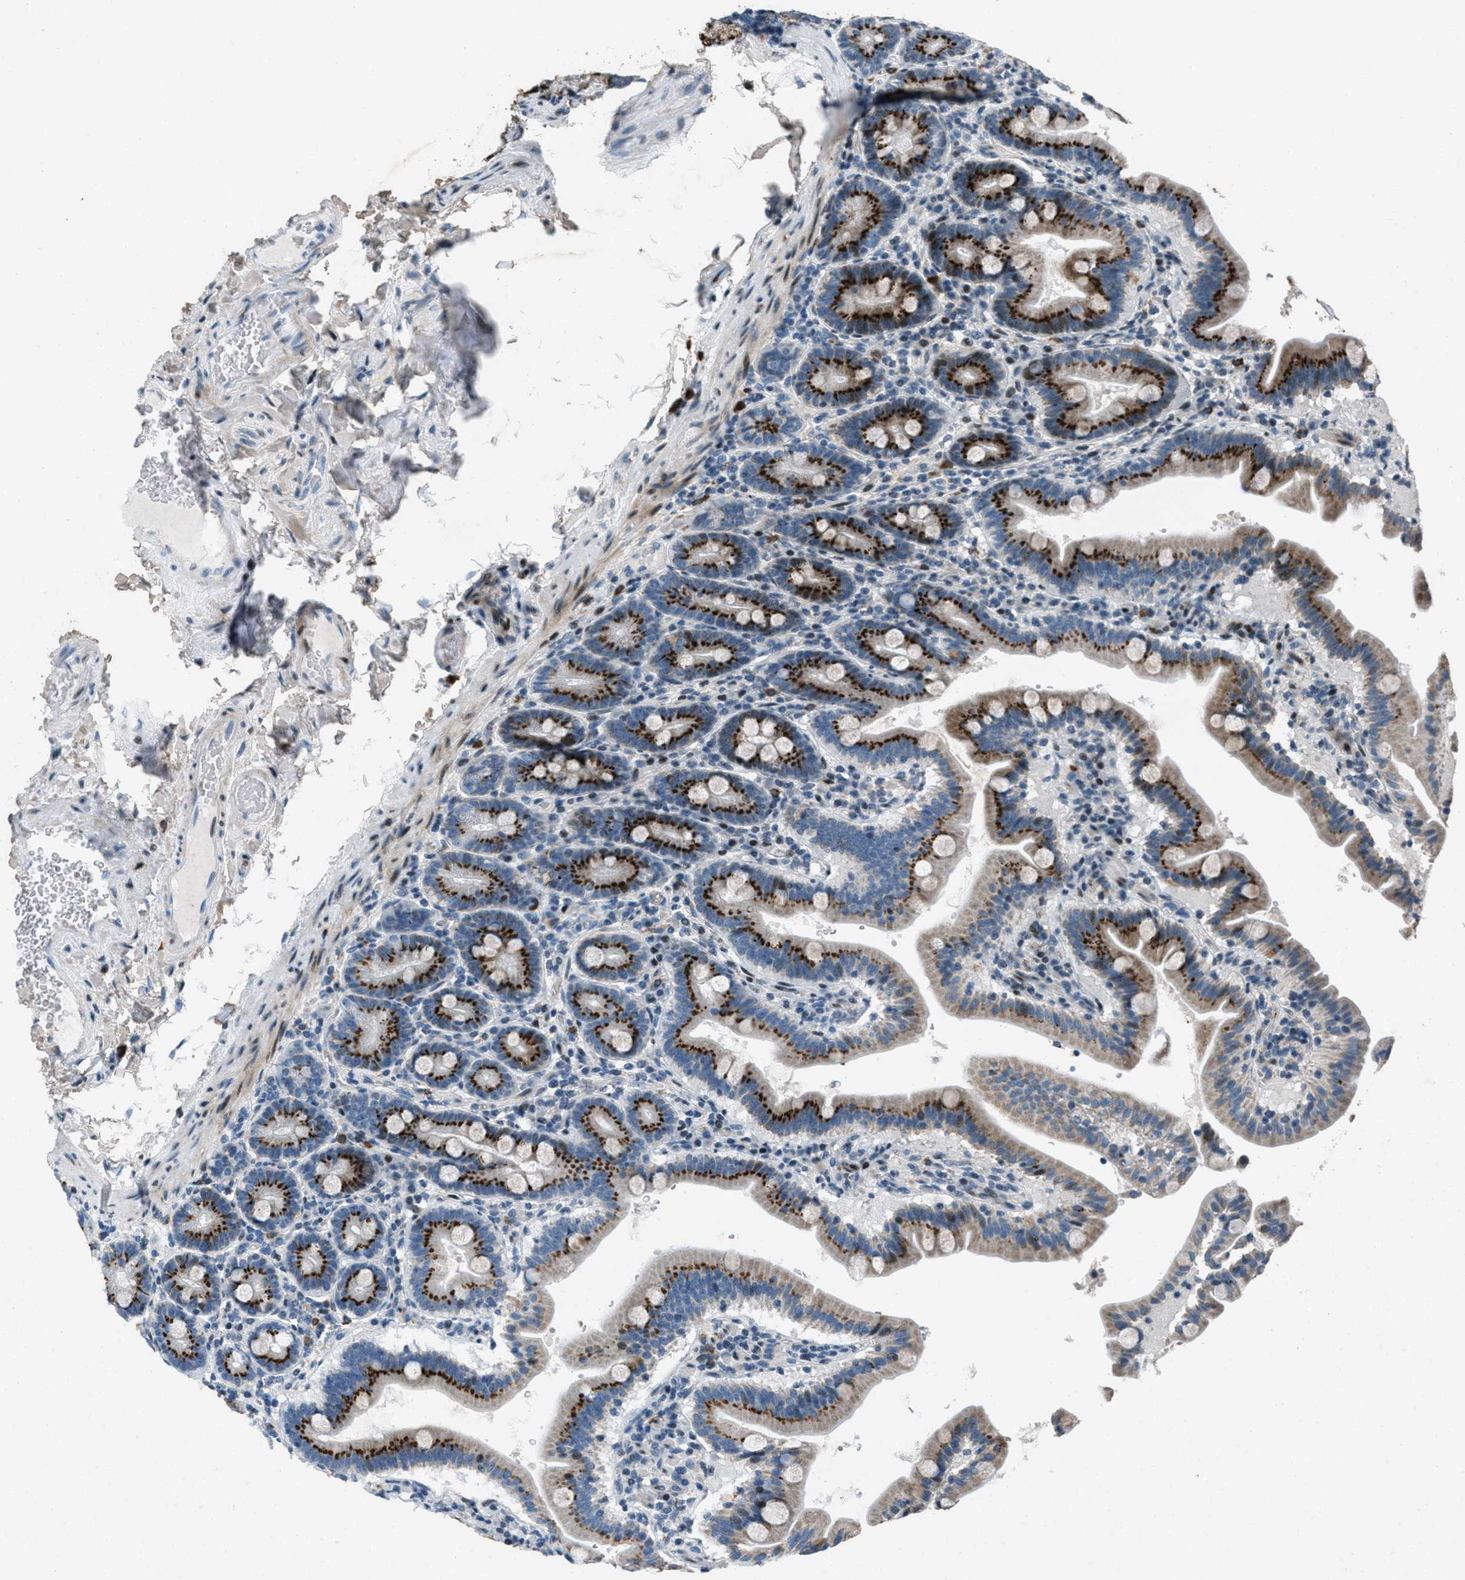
{"staining": {"intensity": "strong", "quantity": ">75%", "location": "cytoplasmic/membranous"}, "tissue": "duodenum", "cell_type": "Glandular cells", "image_type": "normal", "snomed": [{"axis": "morphology", "description": "Normal tissue, NOS"}, {"axis": "topography", "description": "Duodenum"}], "caption": "This is an image of immunohistochemistry (IHC) staining of unremarkable duodenum, which shows strong staining in the cytoplasmic/membranous of glandular cells.", "gene": "GPC6", "patient": {"sex": "male", "age": 54}}